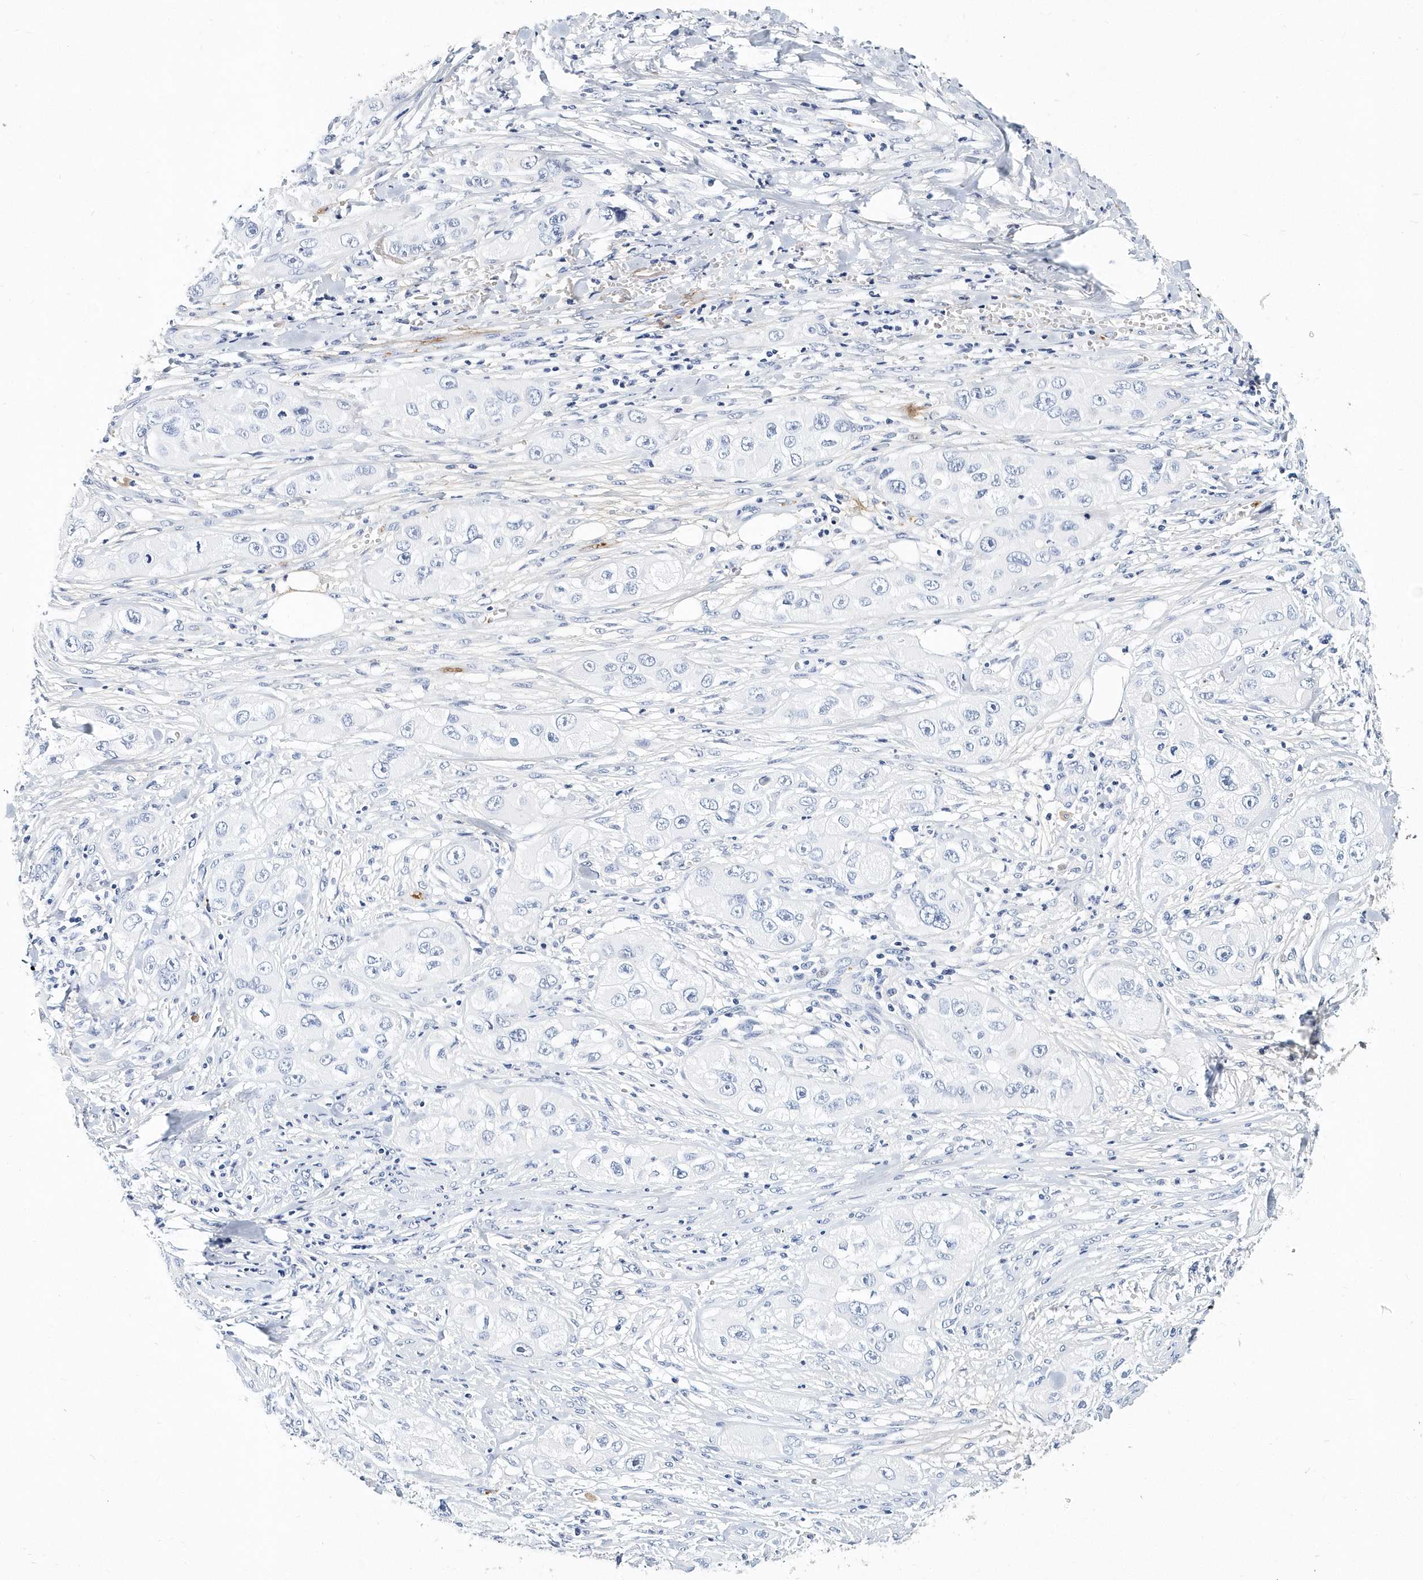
{"staining": {"intensity": "negative", "quantity": "none", "location": "none"}, "tissue": "skin cancer", "cell_type": "Tumor cells", "image_type": "cancer", "snomed": [{"axis": "morphology", "description": "Squamous cell carcinoma, NOS"}, {"axis": "topography", "description": "Skin"}, {"axis": "topography", "description": "Subcutis"}], "caption": "DAB (3,3'-diaminobenzidine) immunohistochemical staining of human skin squamous cell carcinoma displays no significant positivity in tumor cells.", "gene": "ITGA2B", "patient": {"sex": "male", "age": 73}}